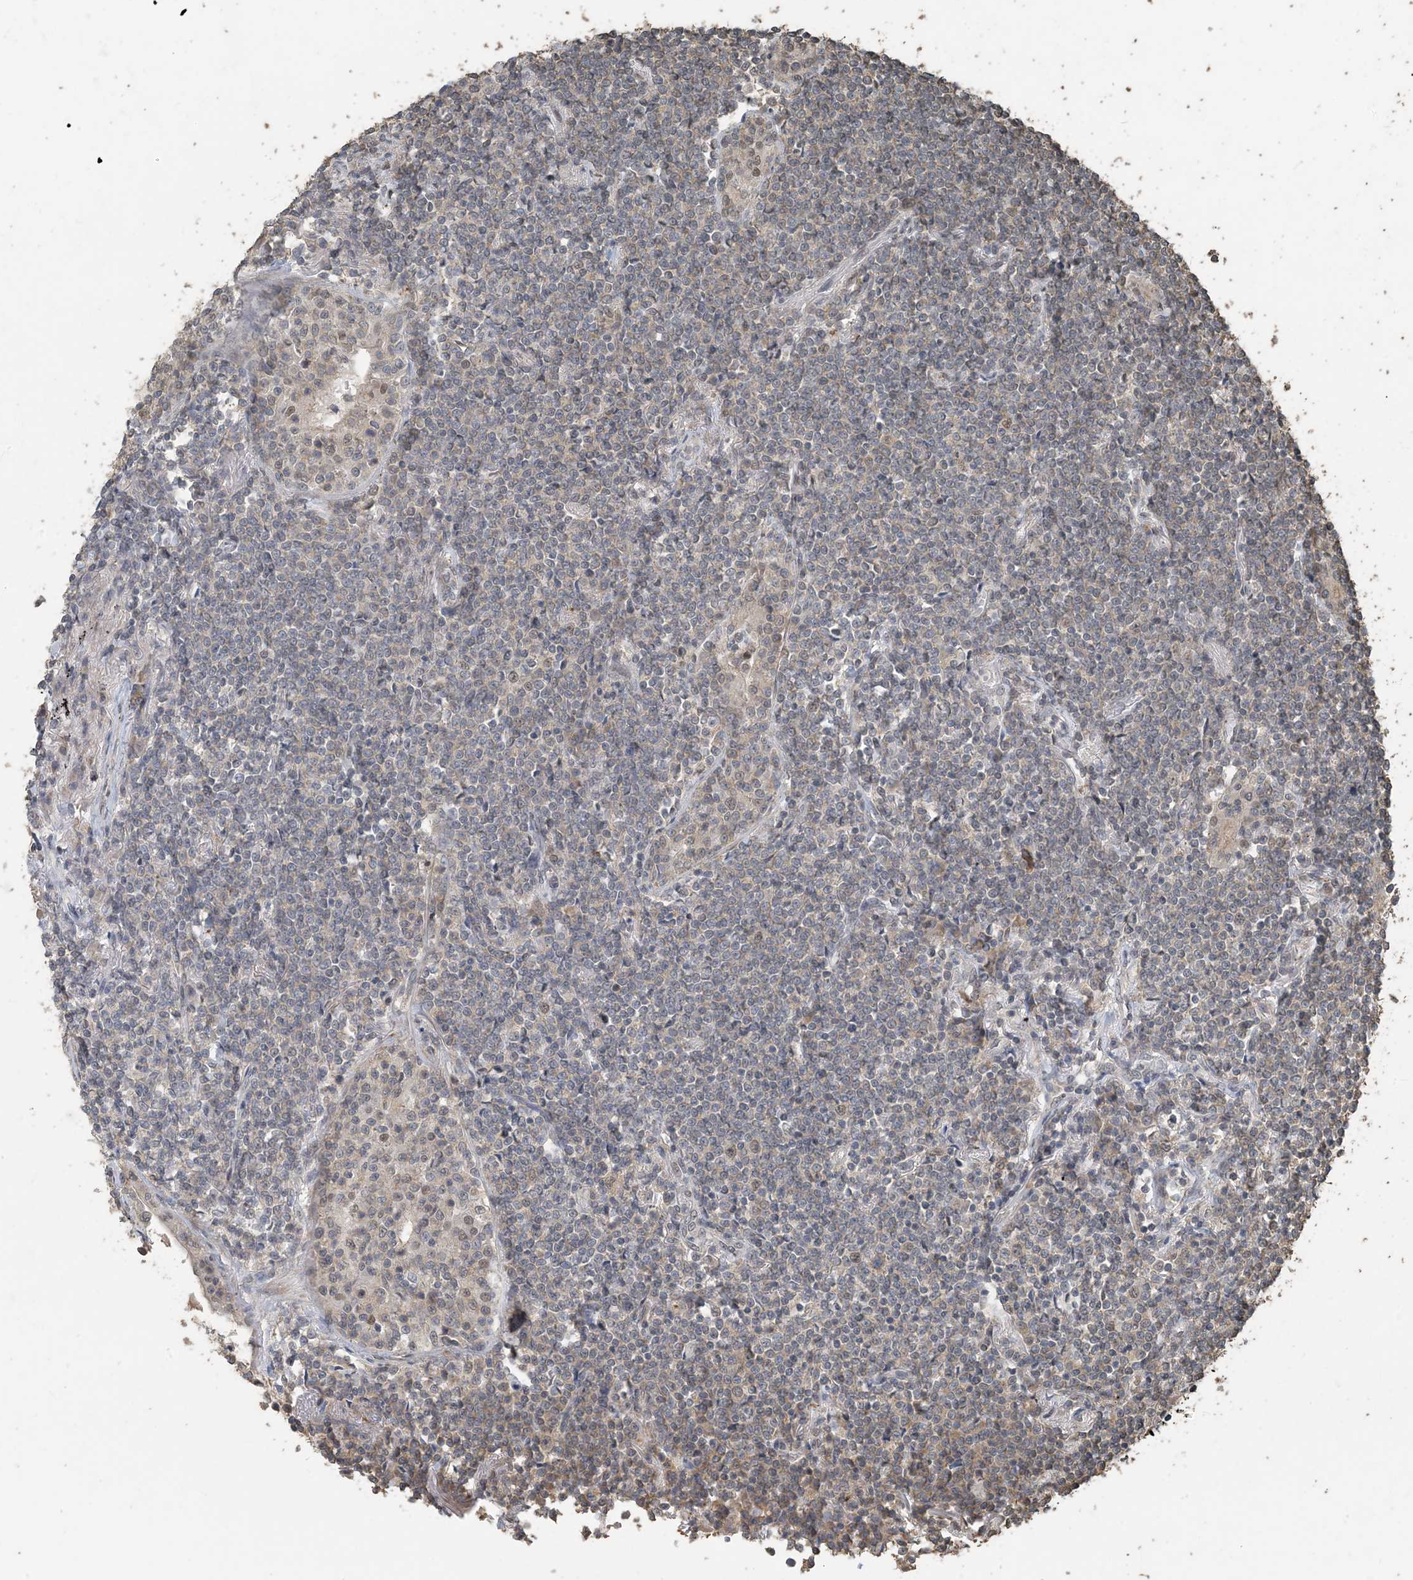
{"staining": {"intensity": "negative", "quantity": "none", "location": "none"}, "tissue": "lymphoma", "cell_type": "Tumor cells", "image_type": "cancer", "snomed": [{"axis": "morphology", "description": "Malignant lymphoma, non-Hodgkin's type, Low grade"}, {"axis": "topography", "description": "Lung"}], "caption": "High power microscopy photomicrograph of an IHC photomicrograph of lymphoma, revealing no significant expression in tumor cells.", "gene": "ZC3H12A", "patient": {"sex": "female", "age": 71}}